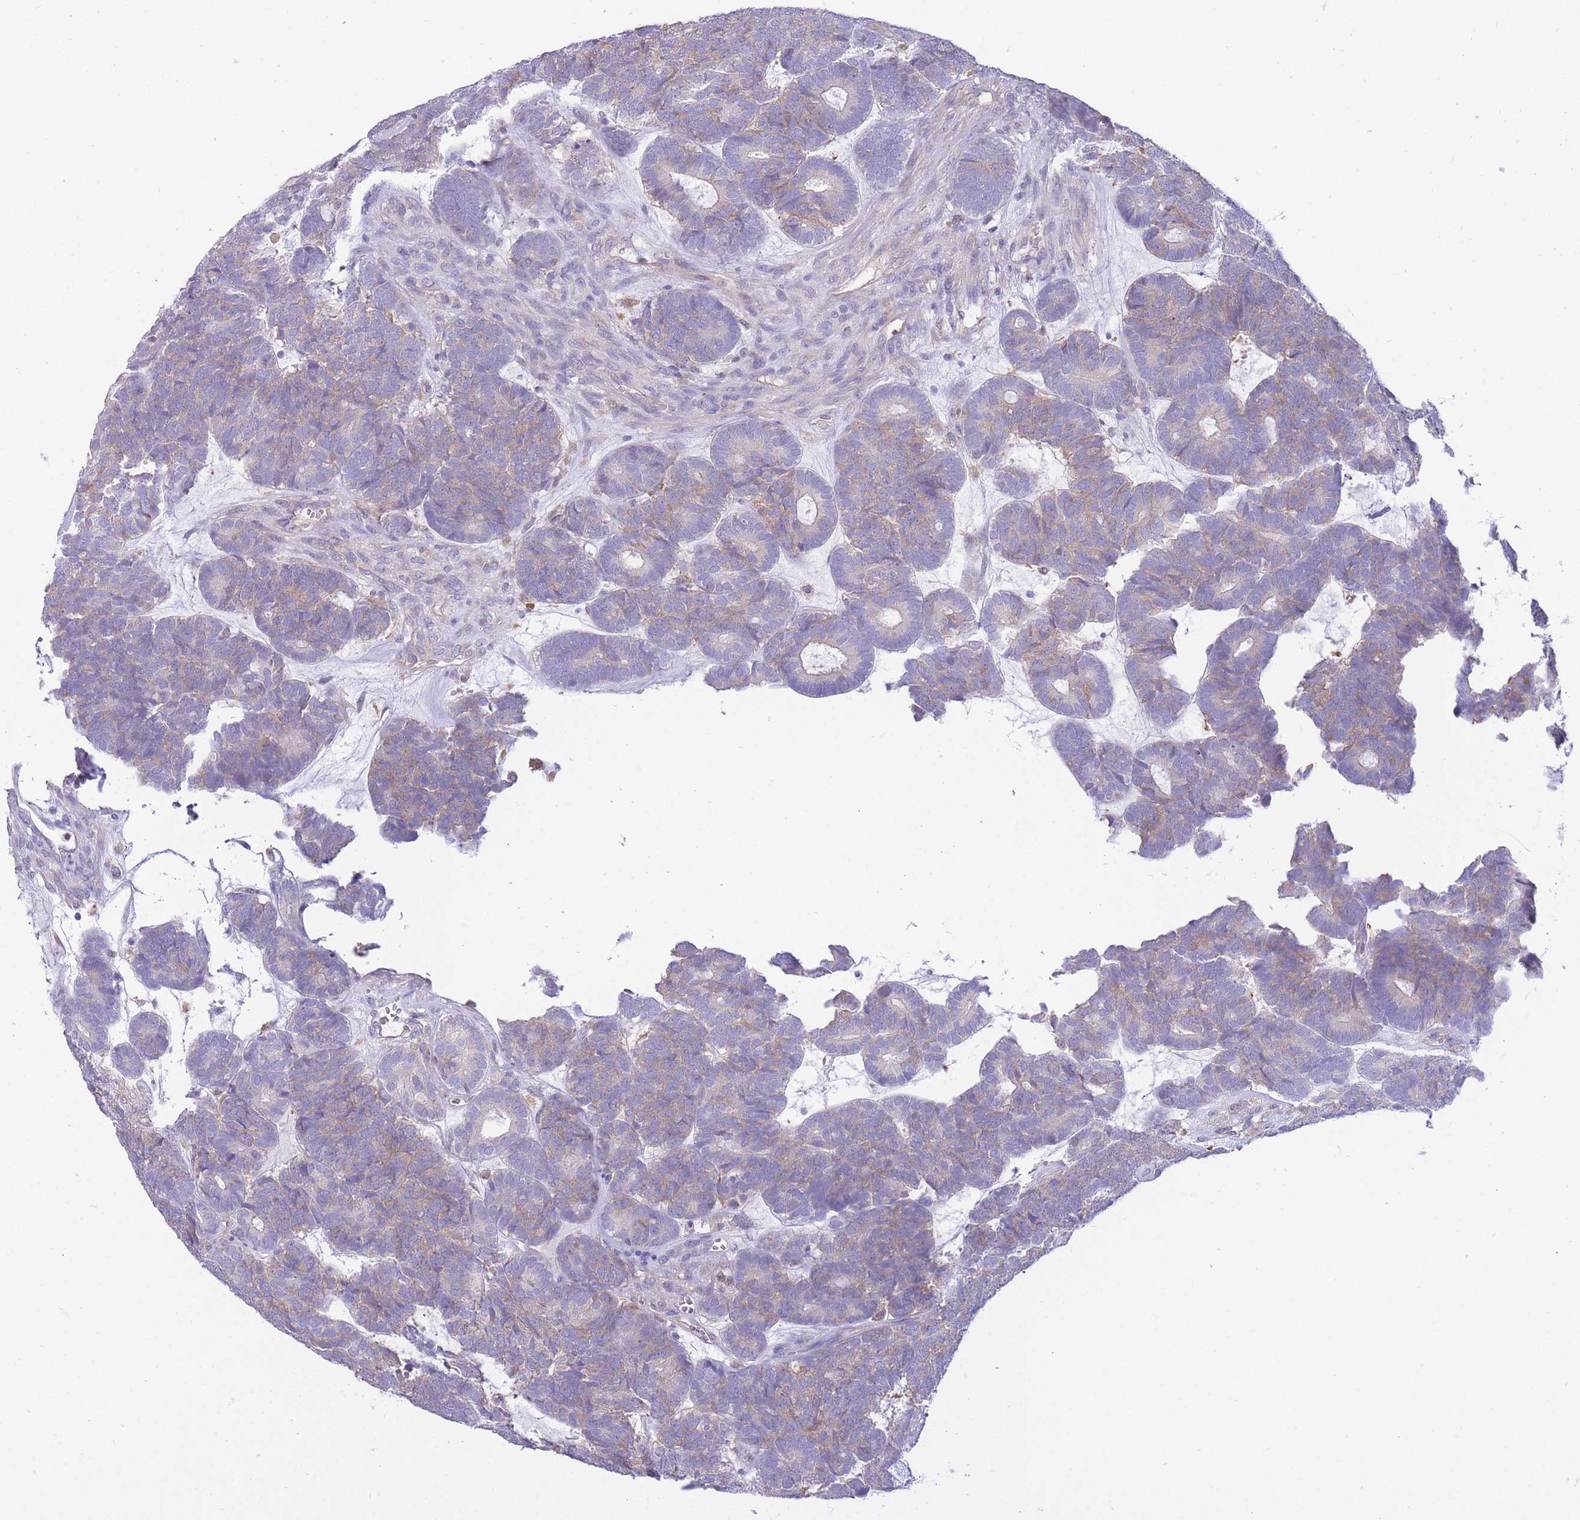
{"staining": {"intensity": "weak", "quantity": "25%-75%", "location": "cytoplasmic/membranous"}, "tissue": "head and neck cancer", "cell_type": "Tumor cells", "image_type": "cancer", "snomed": [{"axis": "morphology", "description": "Adenocarcinoma, NOS"}, {"axis": "topography", "description": "Head-Neck"}], "caption": "DAB (3,3'-diaminobenzidine) immunohistochemical staining of adenocarcinoma (head and neck) displays weak cytoplasmic/membranous protein positivity in about 25%-75% of tumor cells. Nuclei are stained in blue.", "gene": "NAMPT", "patient": {"sex": "female", "age": 81}}